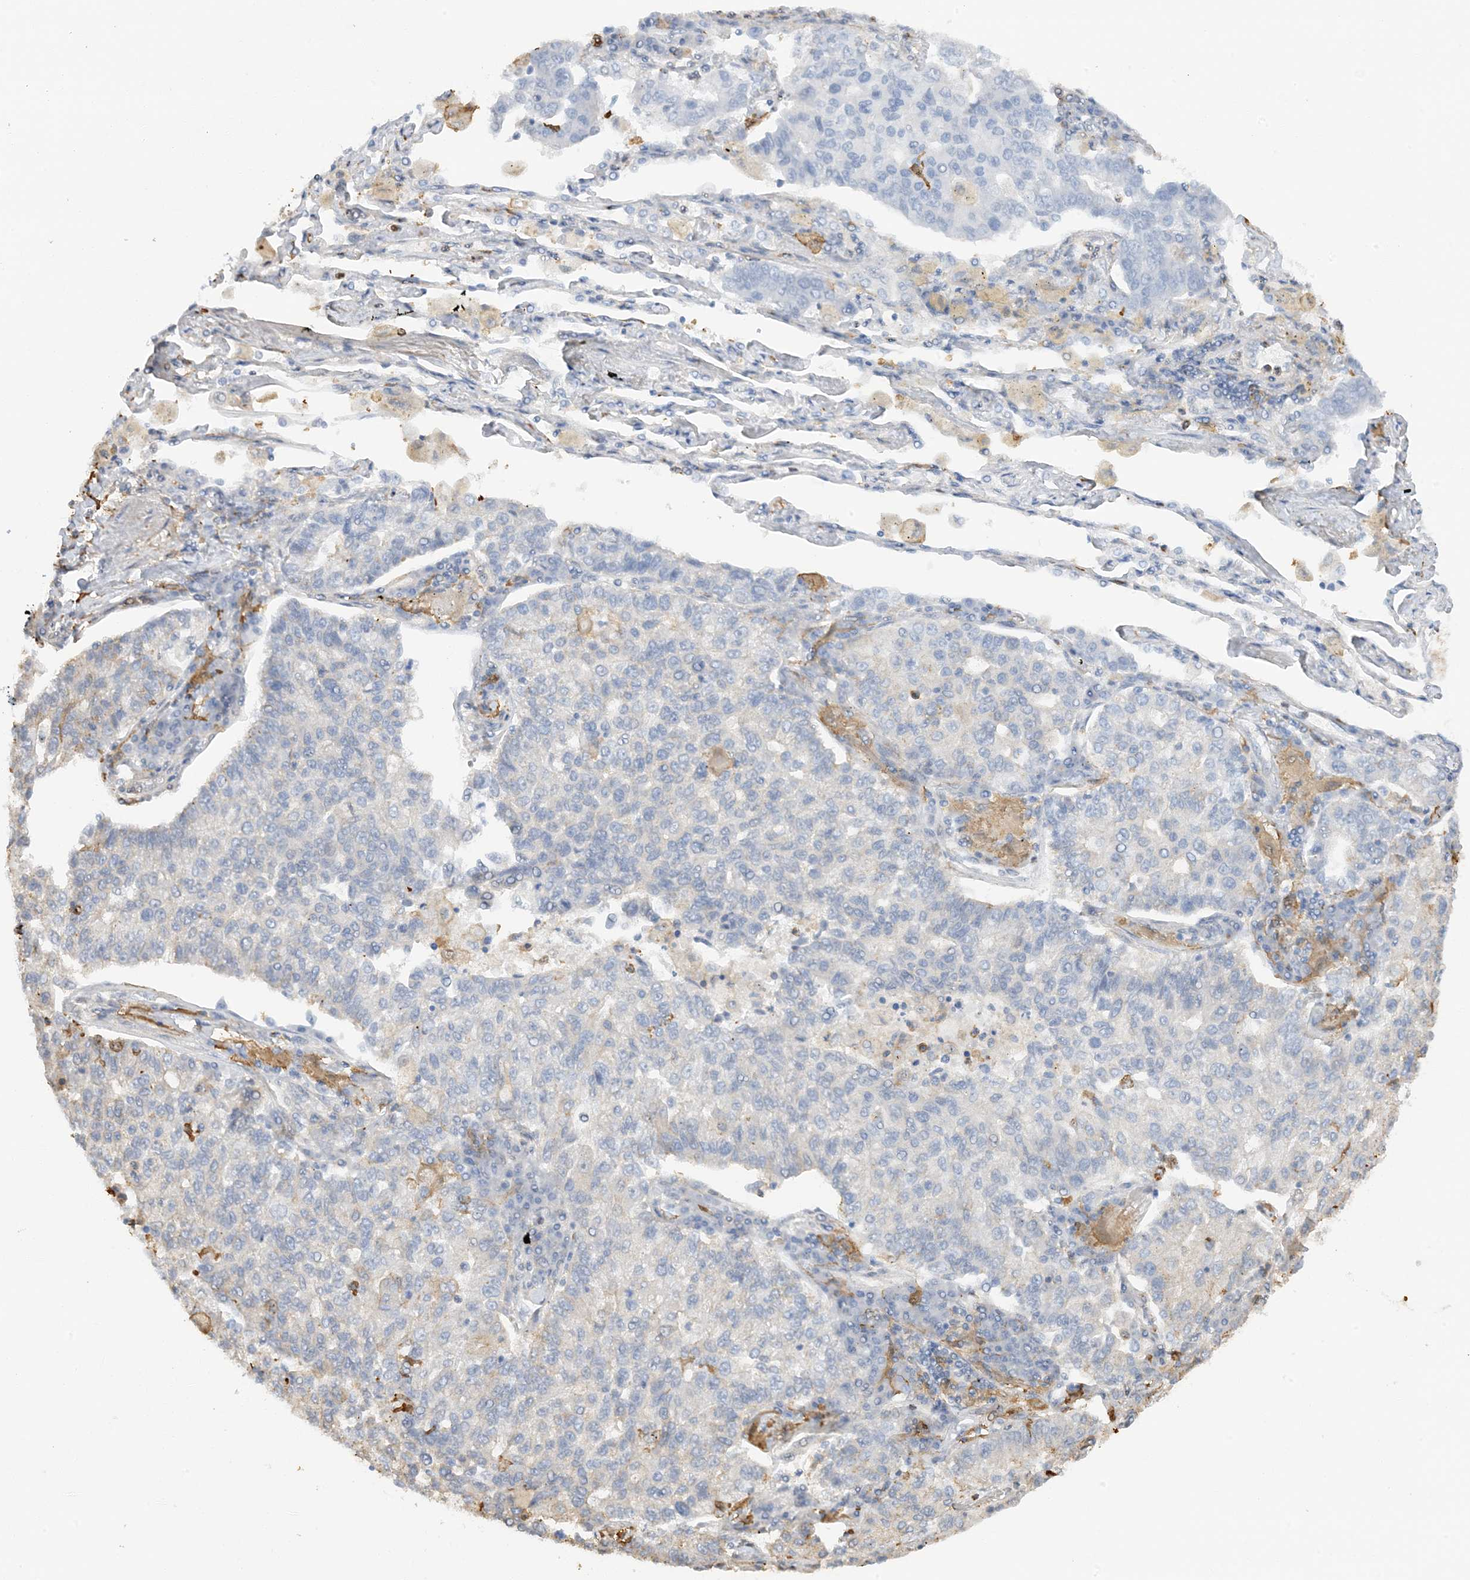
{"staining": {"intensity": "negative", "quantity": "none", "location": "none"}, "tissue": "lung cancer", "cell_type": "Tumor cells", "image_type": "cancer", "snomed": [{"axis": "morphology", "description": "Adenocarcinoma, NOS"}, {"axis": "topography", "description": "Lung"}], "caption": "Immunohistochemical staining of adenocarcinoma (lung) displays no significant positivity in tumor cells. The staining is performed using DAB (3,3'-diaminobenzidine) brown chromogen with nuclei counter-stained in using hematoxylin.", "gene": "PHACTR2", "patient": {"sex": "male", "age": 49}}